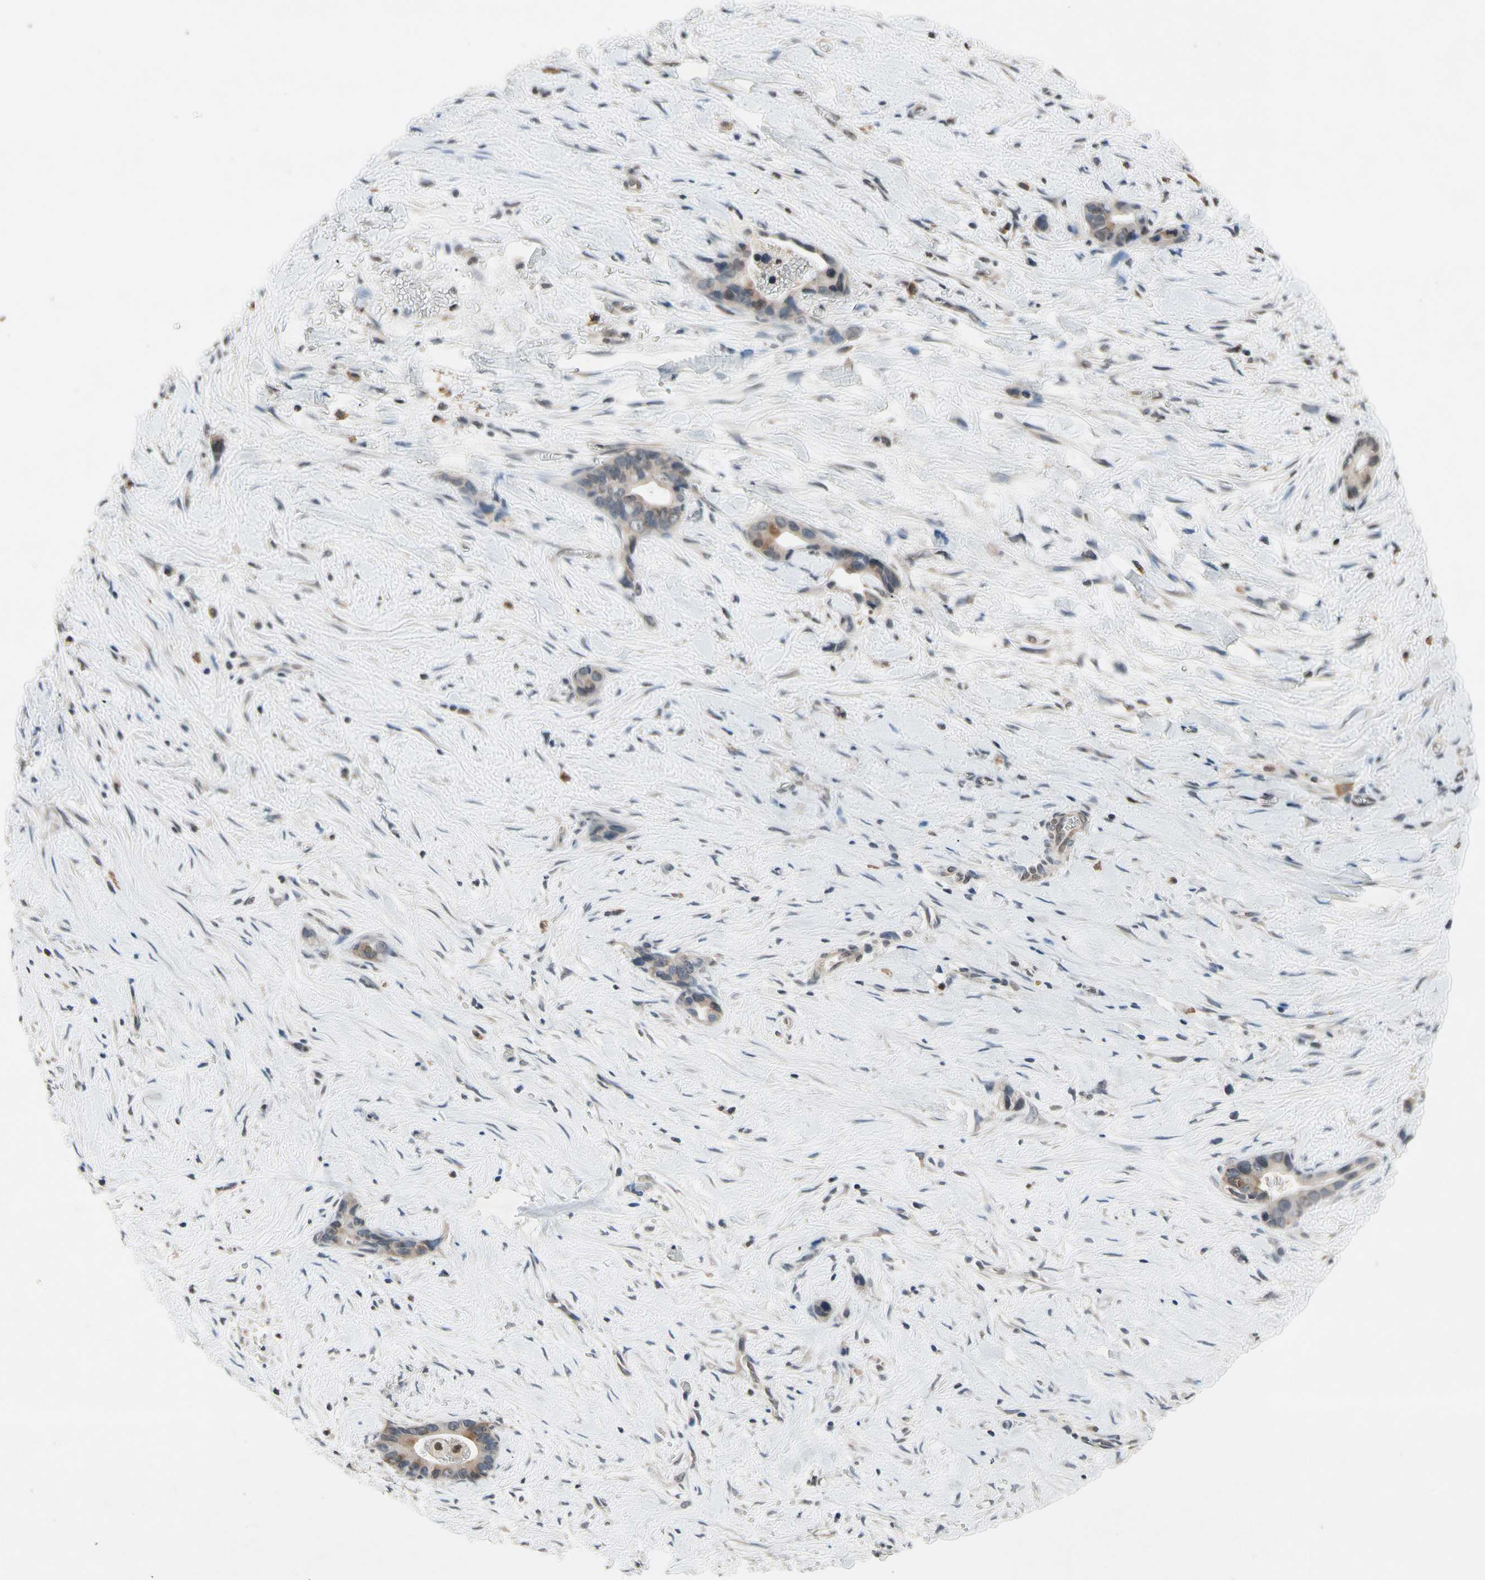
{"staining": {"intensity": "weak", "quantity": "25%-75%", "location": "cytoplasmic/membranous"}, "tissue": "liver cancer", "cell_type": "Tumor cells", "image_type": "cancer", "snomed": [{"axis": "morphology", "description": "Cholangiocarcinoma"}, {"axis": "topography", "description": "Liver"}], "caption": "Weak cytoplasmic/membranous positivity for a protein is identified in about 25%-75% of tumor cells of liver cancer using immunohistochemistry.", "gene": "GCLC", "patient": {"sex": "female", "age": 55}}